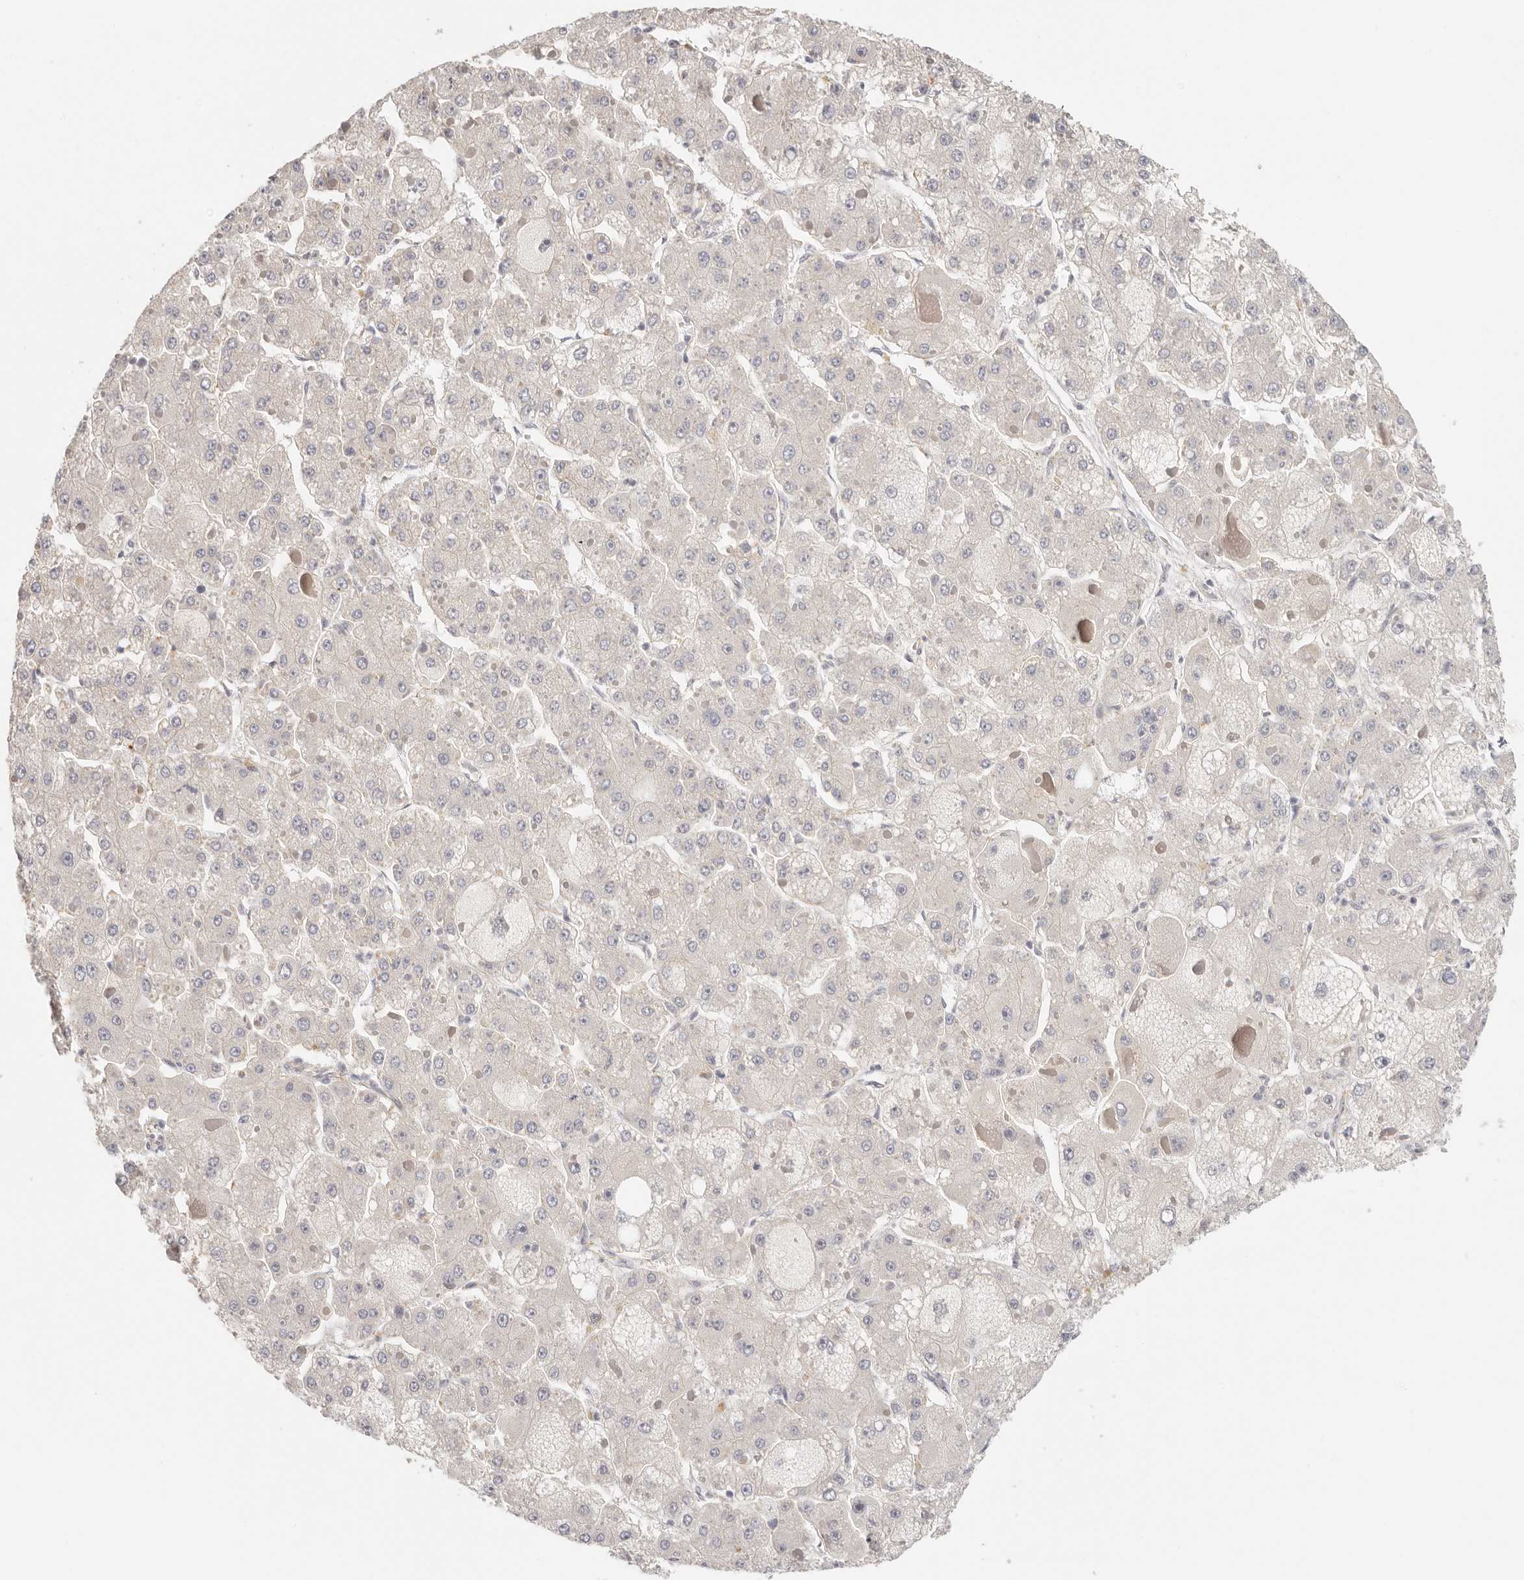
{"staining": {"intensity": "negative", "quantity": "none", "location": "none"}, "tissue": "liver cancer", "cell_type": "Tumor cells", "image_type": "cancer", "snomed": [{"axis": "morphology", "description": "Carcinoma, Hepatocellular, NOS"}, {"axis": "topography", "description": "Liver"}], "caption": "Immunohistochemistry (IHC) photomicrograph of neoplastic tissue: liver hepatocellular carcinoma stained with DAB (3,3'-diaminobenzidine) shows no significant protein staining in tumor cells. The staining is performed using DAB brown chromogen with nuclei counter-stained in using hematoxylin.", "gene": "ANXA9", "patient": {"sex": "female", "age": 73}}